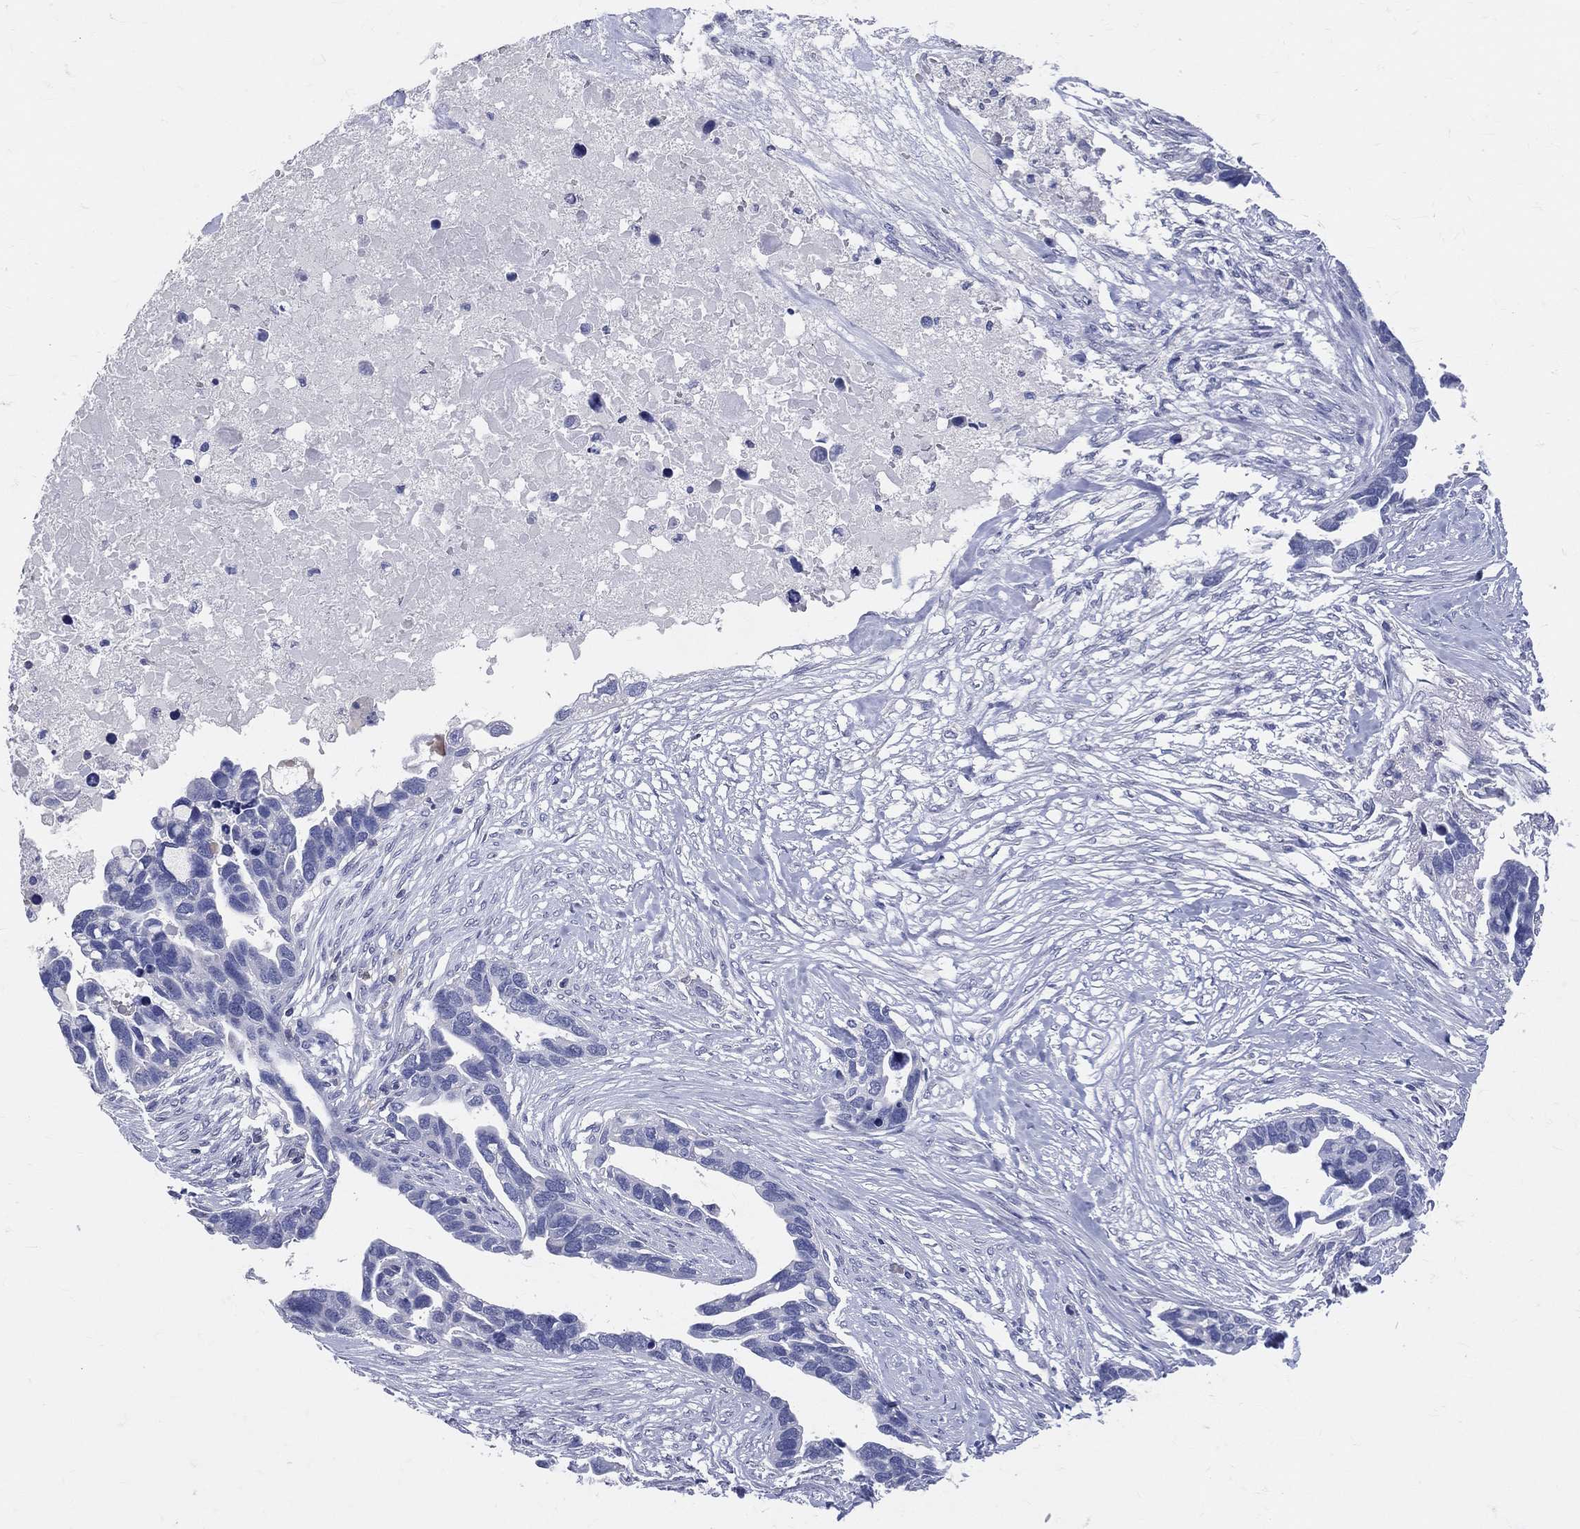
{"staining": {"intensity": "negative", "quantity": "none", "location": "none"}, "tissue": "ovarian cancer", "cell_type": "Tumor cells", "image_type": "cancer", "snomed": [{"axis": "morphology", "description": "Cystadenocarcinoma, serous, NOS"}, {"axis": "topography", "description": "Ovary"}], "caption": "High magnification brightfield microscopy of ovarian serous cystadenocarcinoma stained with DAB (3,3'-diaminobenzidine) (brown) and counterstained with hematoxylin (blue): tumor cells show no significant positivity.", "gene": "LAT", "patient": {"sex": "female", "age": 54}}